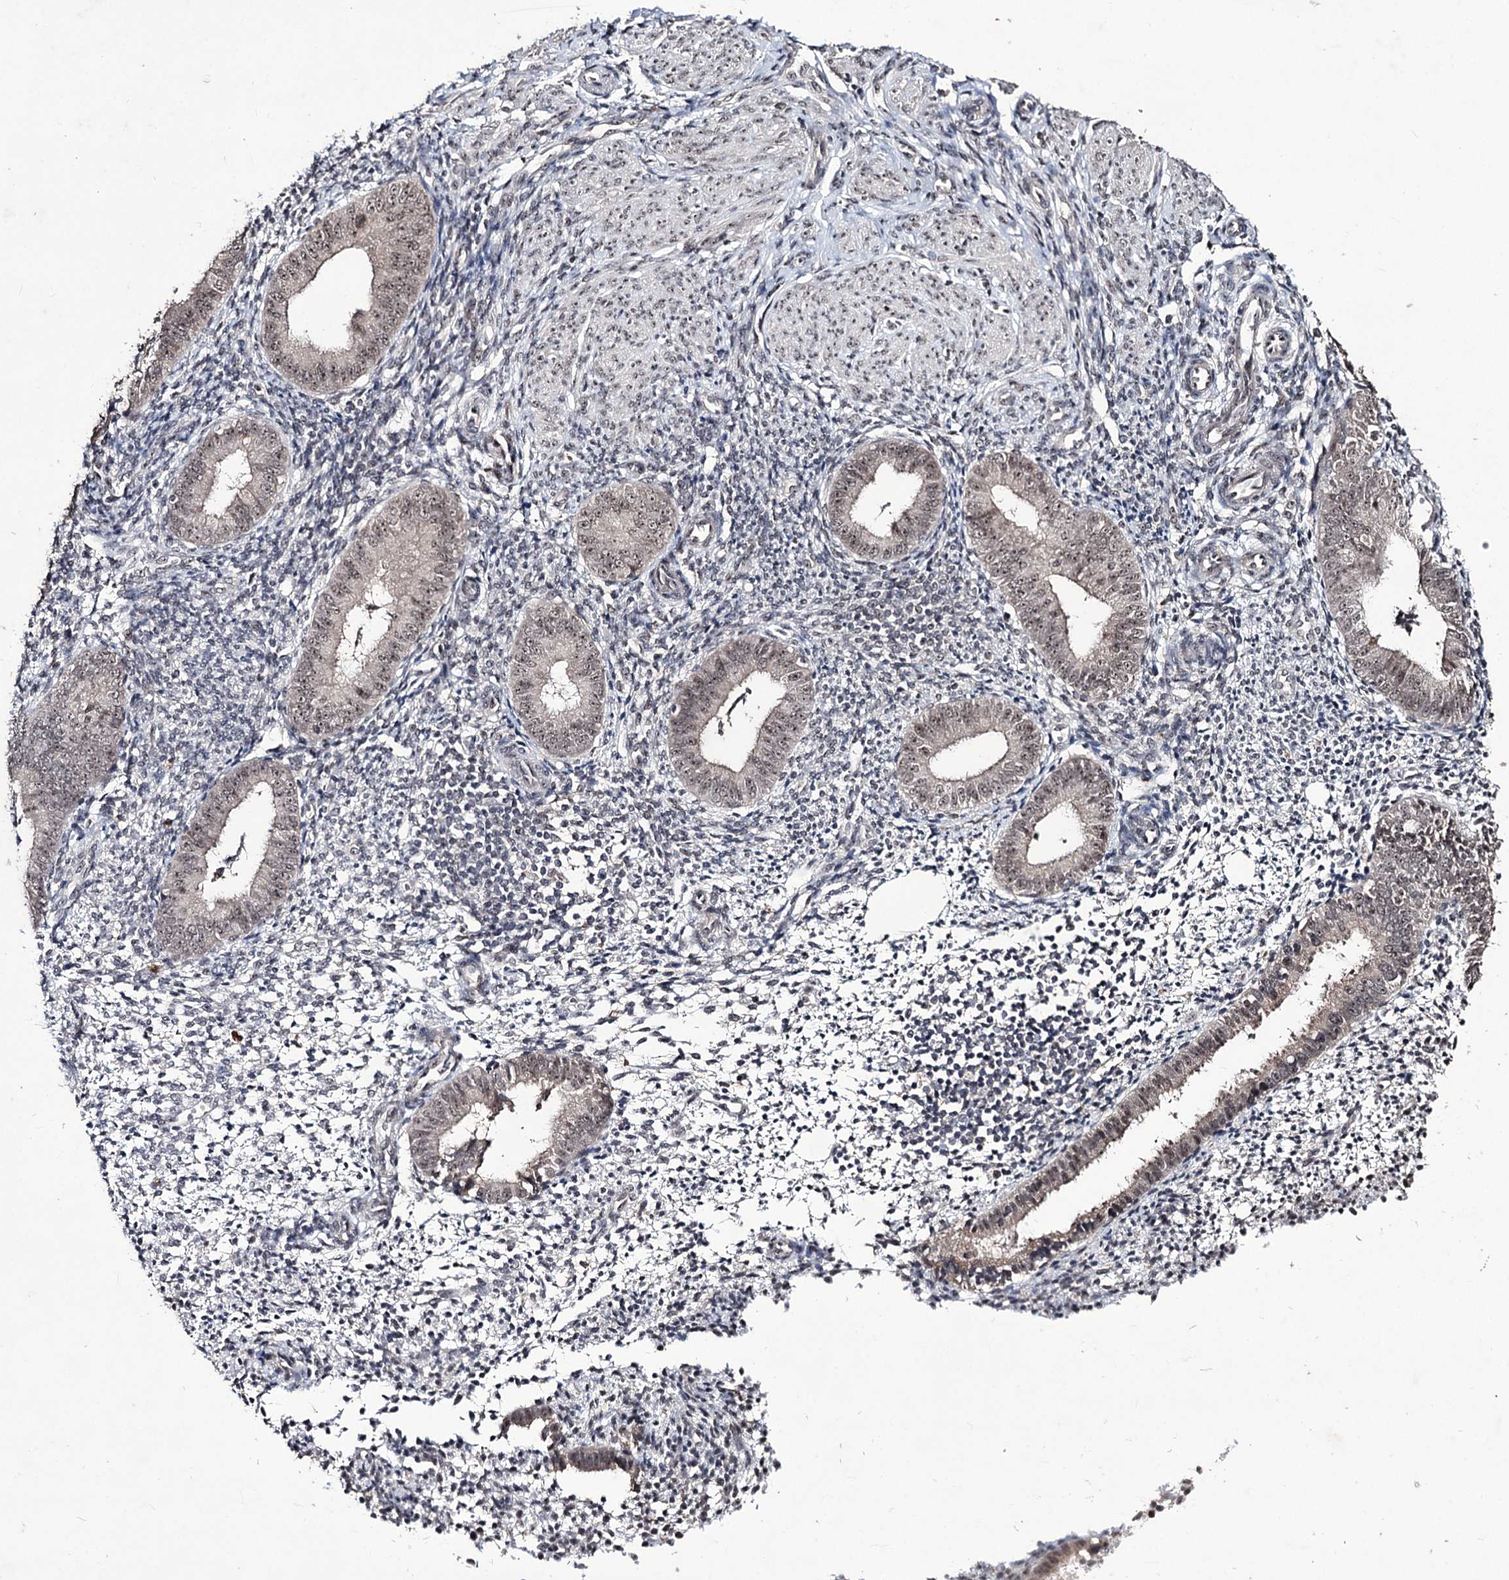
{"staining": {"intensity": "negative", "quantity": "none", "location": "none"}, "tissue": "endometrium", "cell_type": "Cells in endometrial stroma", "image_type": "normal", "snomed": [{"axis": "morphology", "description": "Normal tissue, NOS"}, {"axis": "topography", "description": "Uterus"}, {"axis": "topography", "description": "Endometrium"}], "caption": "The micrograph displays no staining of cells in endometrial stroma in benign endometrium.", "gene": "VGLL4", "patient": {"sex": "female", "age": 48}}